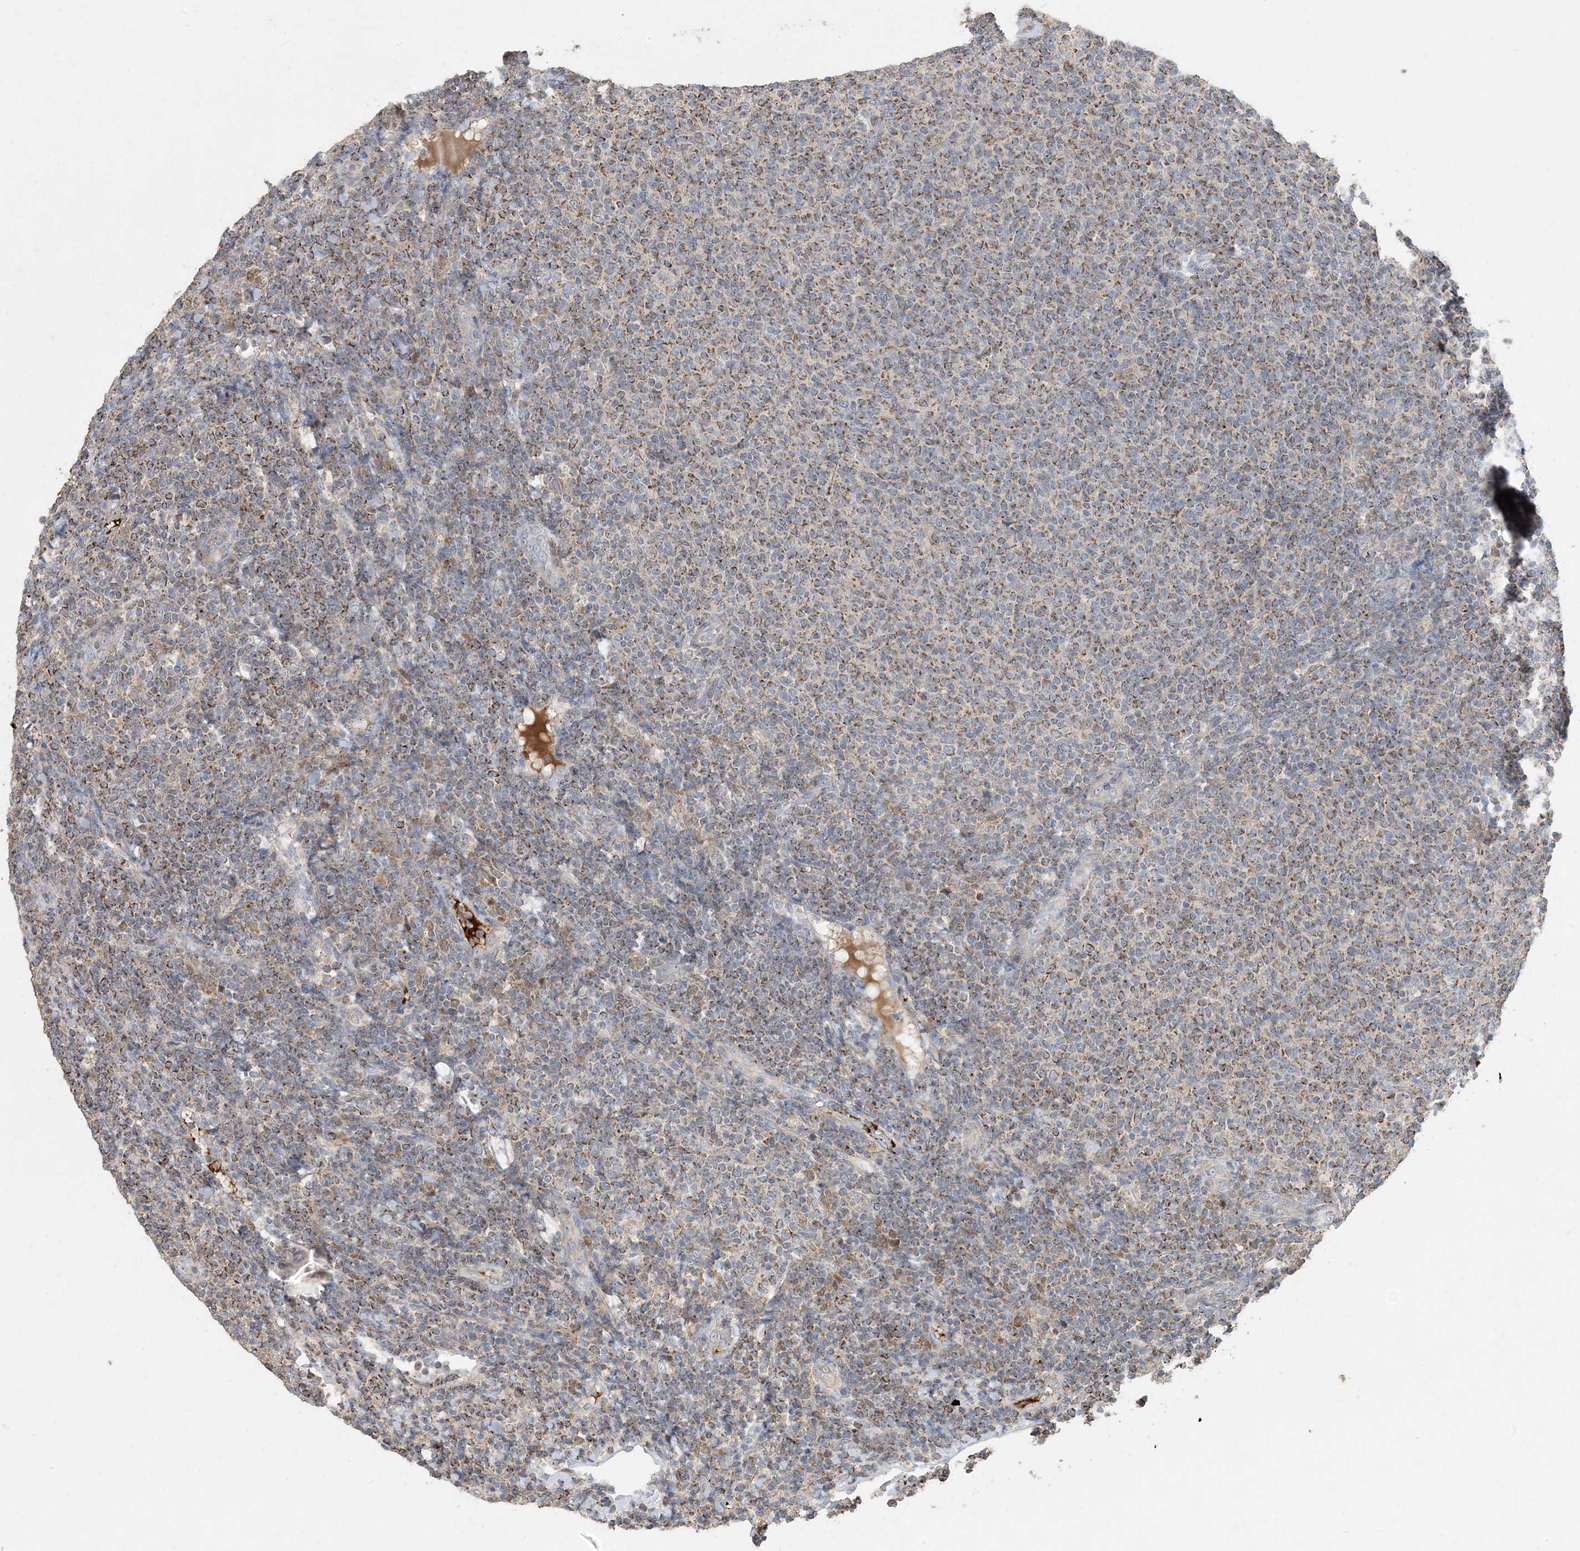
{"staining": {"intensity": "moderate", "quantity": ">75%", "location": "cytoplasmic/membranous"}, "tissue": "lymphoma", "cell_type": "Tumor cells", "image_type": "cancer", "snomed": [{"axis": "morphology", "description": "Malignant lymphoma, non-Hodgkin's type, Low grade"}, {"axis": "topography", "description": "Lymph node"}], "caption": "Immunohistochemistry micrograph of neoplastic tissue: malignant lymphoma, non-Hodgkin's type (low-grade) stained using immunohistochemistry exhibits medium levels of moderate protein expression localized specifically in the cytoplasmic/membranous of tumor cells, appearing as a cytoplasmic/membranous brown color.", "gene": "ECHDC1", "patient": {"sex": "male", "age": 66}}